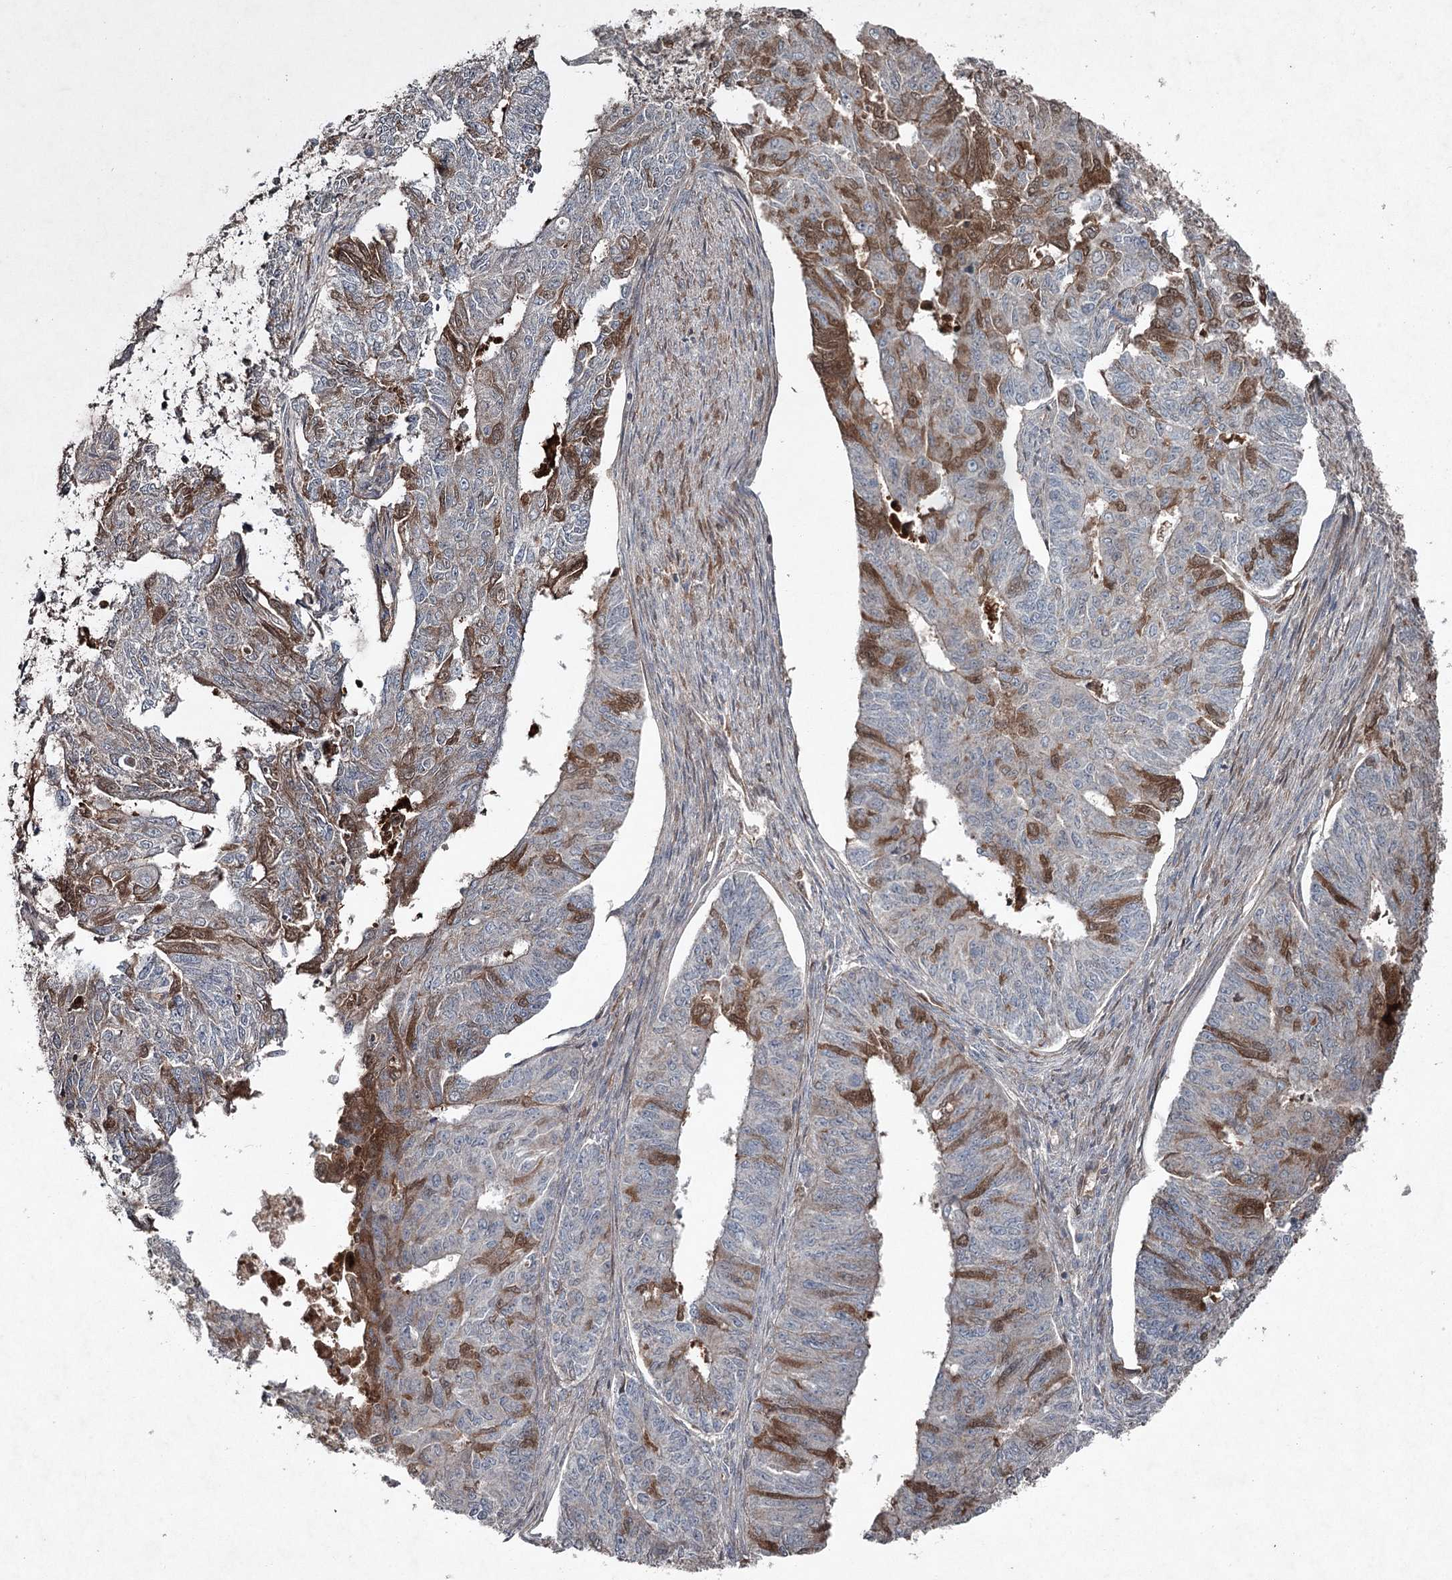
{"staining": {"intensity": "moderate", "quantity": "<25%", "location": "cytoplasmic/membranous"}, "tissue": "endometrial cancer", "cell_type": "Tumor cells", "image_type": "cancer", "snomed": [{"axis": "morphology", "description": "Adenocarcinoma, NOS"}, {"axis": "topography", "description": "Endometrium"}], "caption": "Protein staining reveals moderate cytoplasmic/membranous positivity in approximately <25% of tumor cells in endometrial cancer.", "gene": "PGLYRP2", "patient": {"sex": "female", "age": 32}}